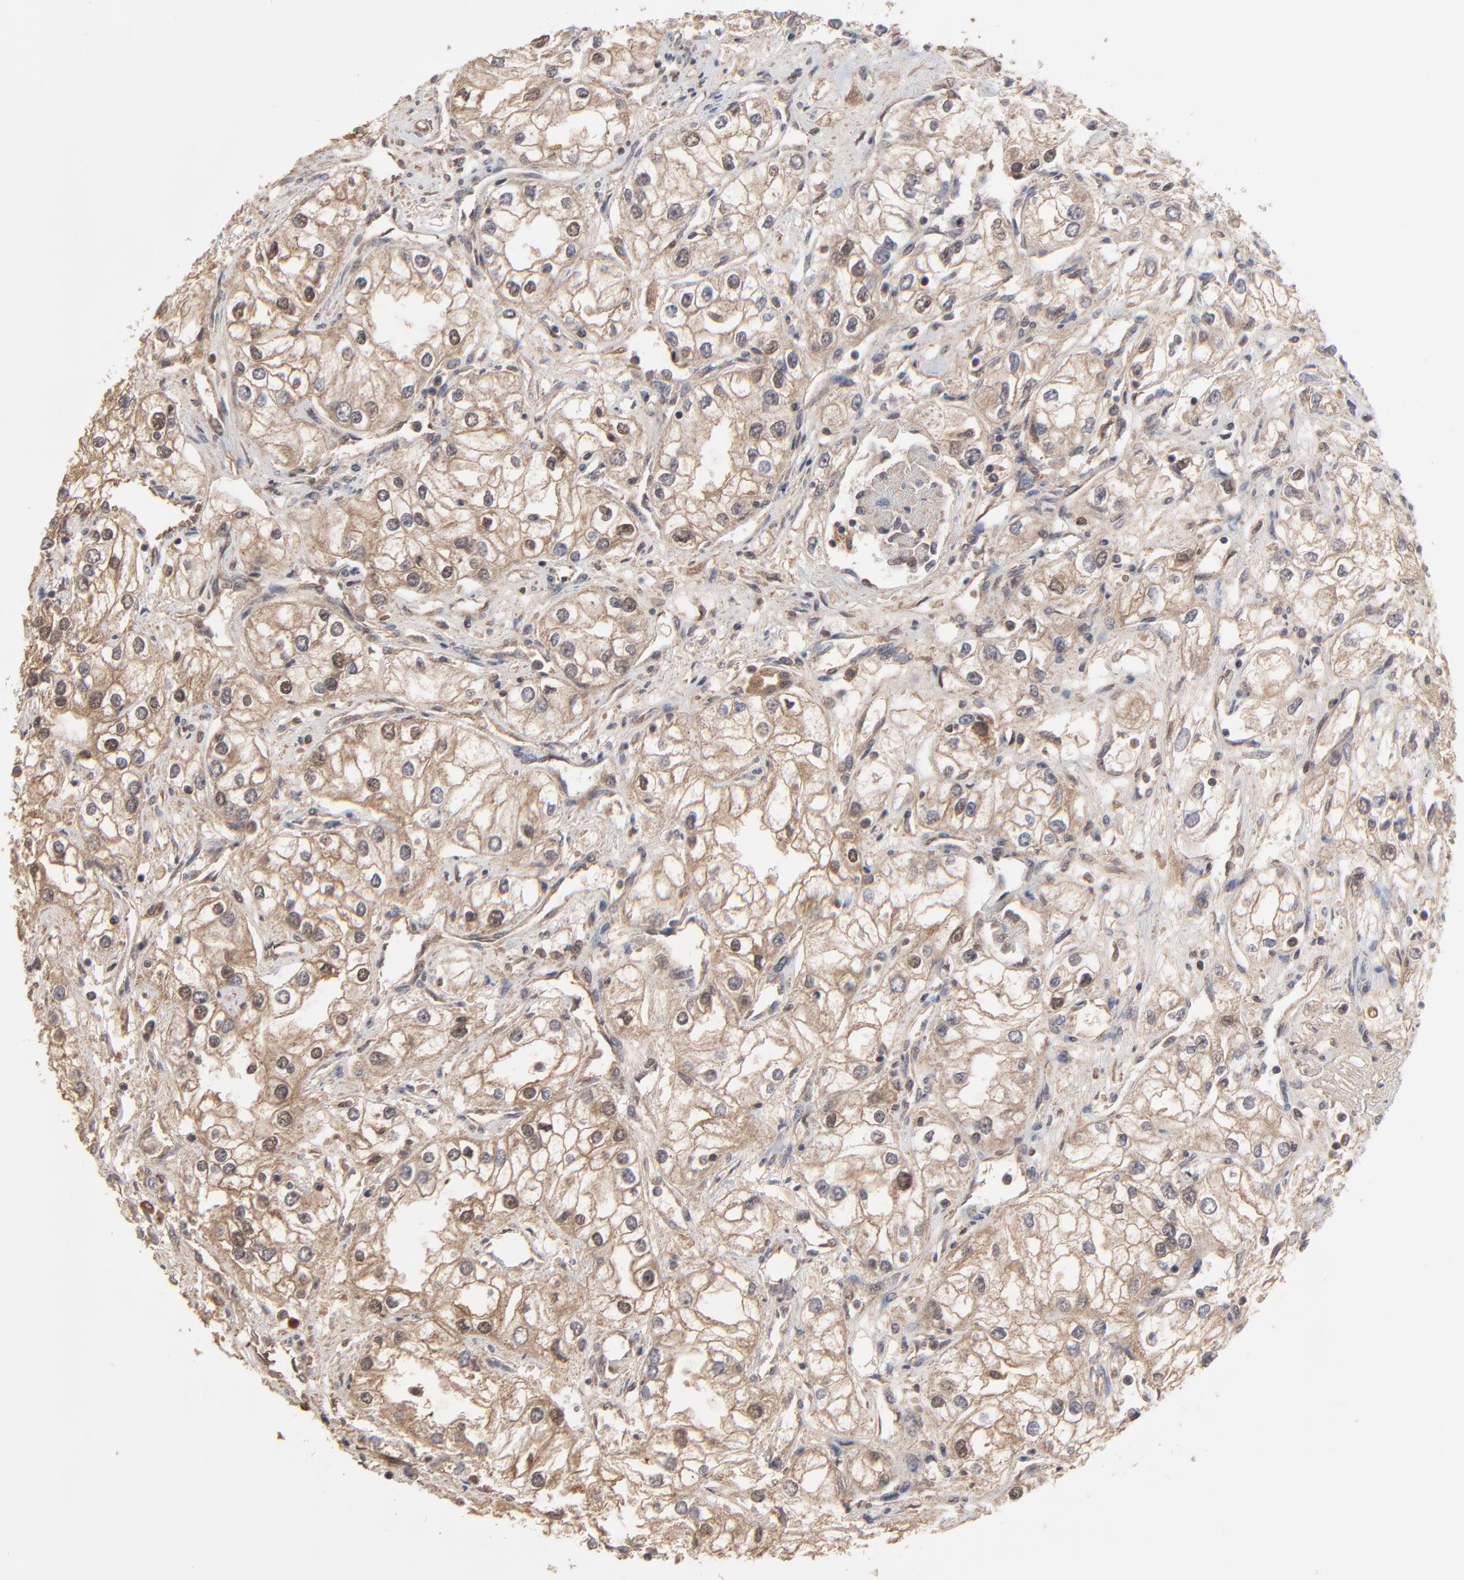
{"staining": {"intensity": "moderate", "quantity": "25%-75%", "location": "cytoplasmic/membranous"}, "tissue": "renal cancer", "cell_type": "Tumor cells", "image_type": "cancer", "snomed": [{"axis": "morphology", "description": "Adenocarcinoma, NOS"}, {"axis": "topography", "description": "Kidney"}], "caption": "Immunohistochemical staining of renal cancer demonstrates medium levels of moderate cytoplasmic/membranous protein expression in approximately 25%-75% of tumor cells.", "gene": "VPREB3", "patient": {"sex": "male", "age": 57}}